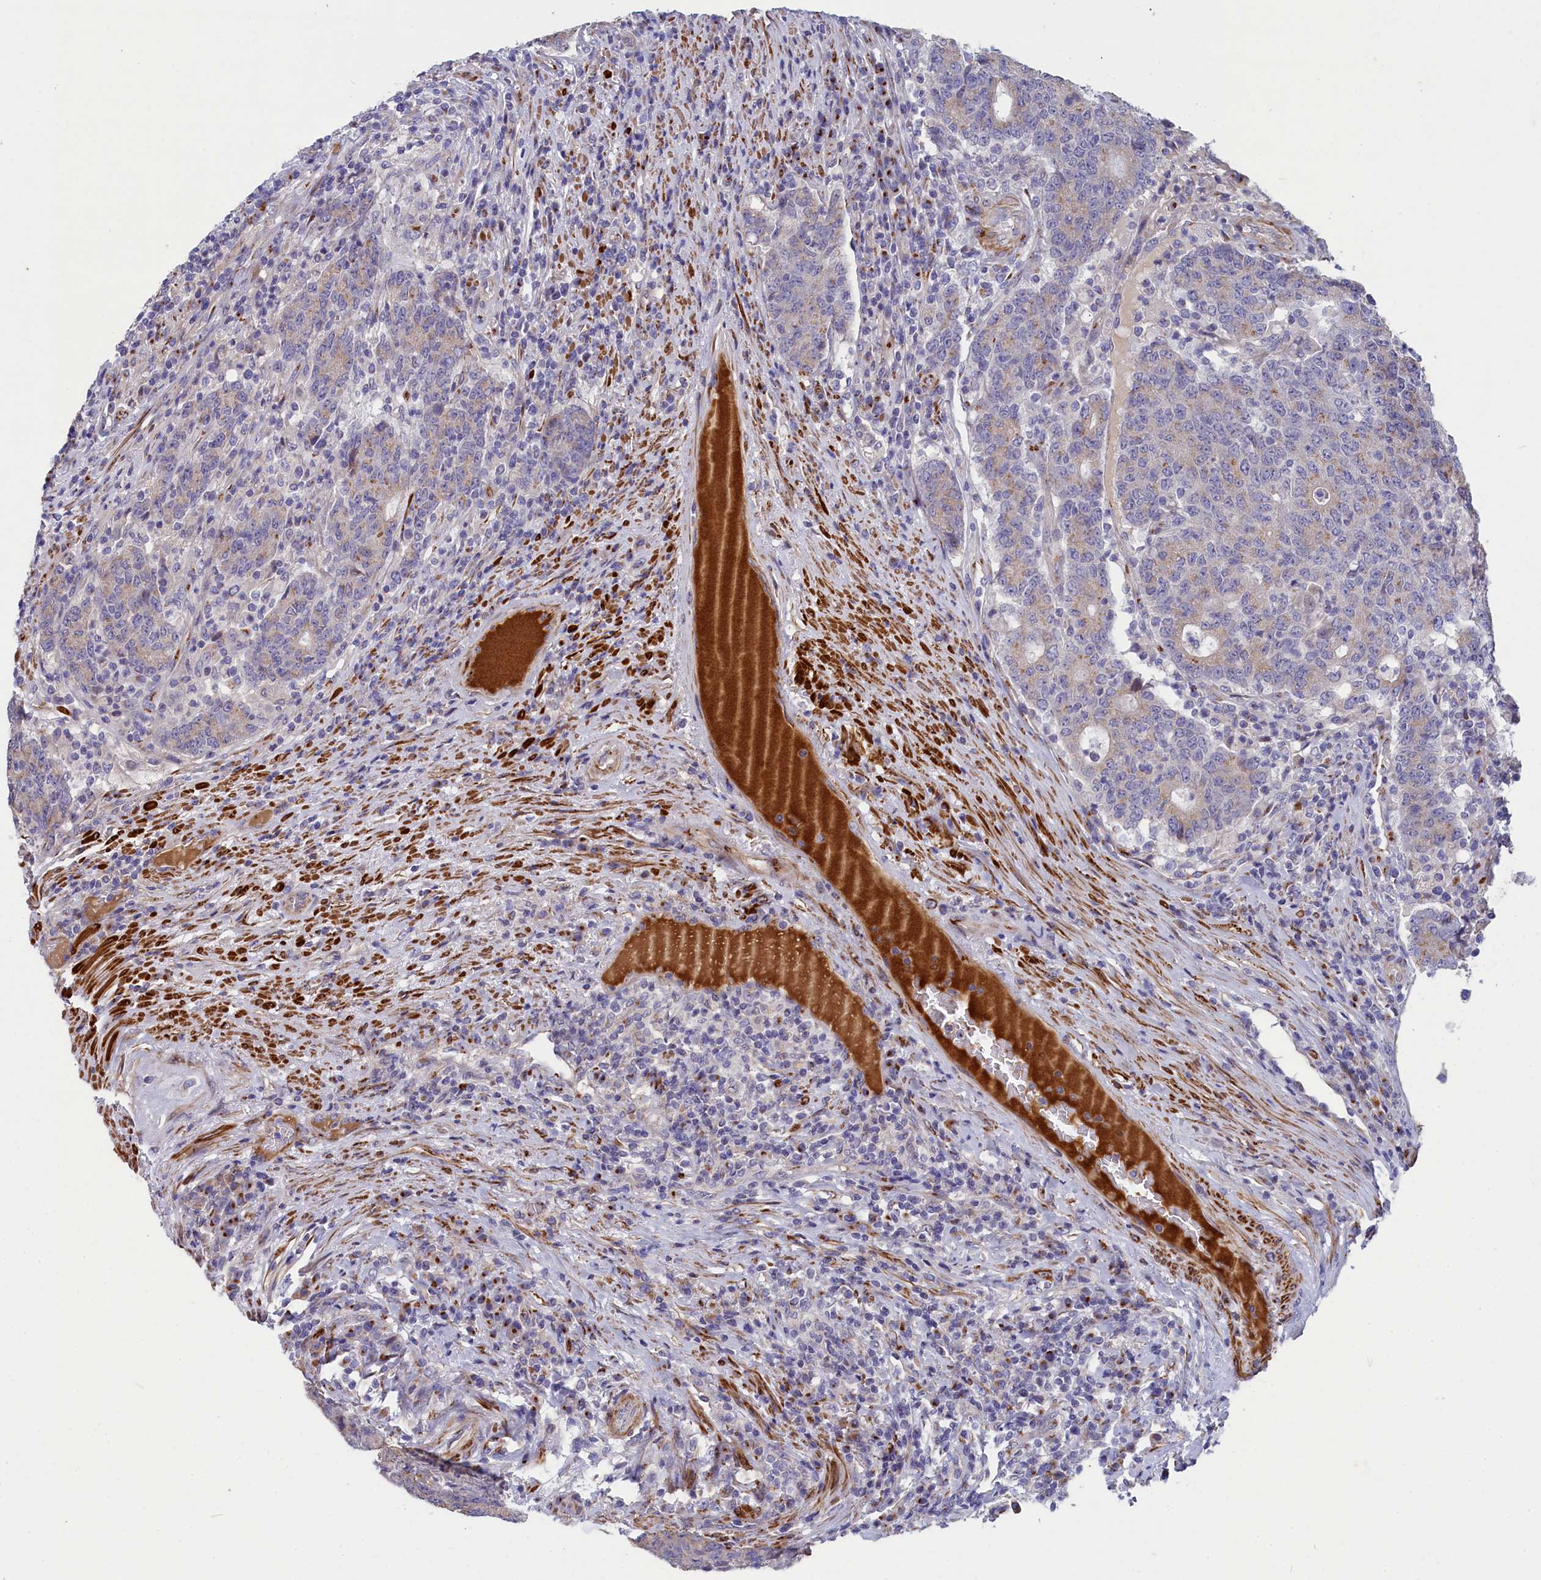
{"staining": {"intensity": "moderate", "quantity": "<25%", "location": "cytoplasmic/membranous"}, "tissue": "colorectal cancer", "cell_type": "Tumor cells", "image_type": "cancer", "snomed": [{"axis": "morphology", "description": "Adenocarcinoma, NOS"}, {"axis": "topography", "description": "Colon"}], "caption": "Immunohistochemistry (IHC) micrograph of human adenocarcinoma (colorectal) stained for a protein (brown), which reveals low levels of moderate cytoplasmic/membranous positivity in about <25% of tumor cells.", "gene": "TUBGCP4", "patient": {"sex": "female", "age": 75}}